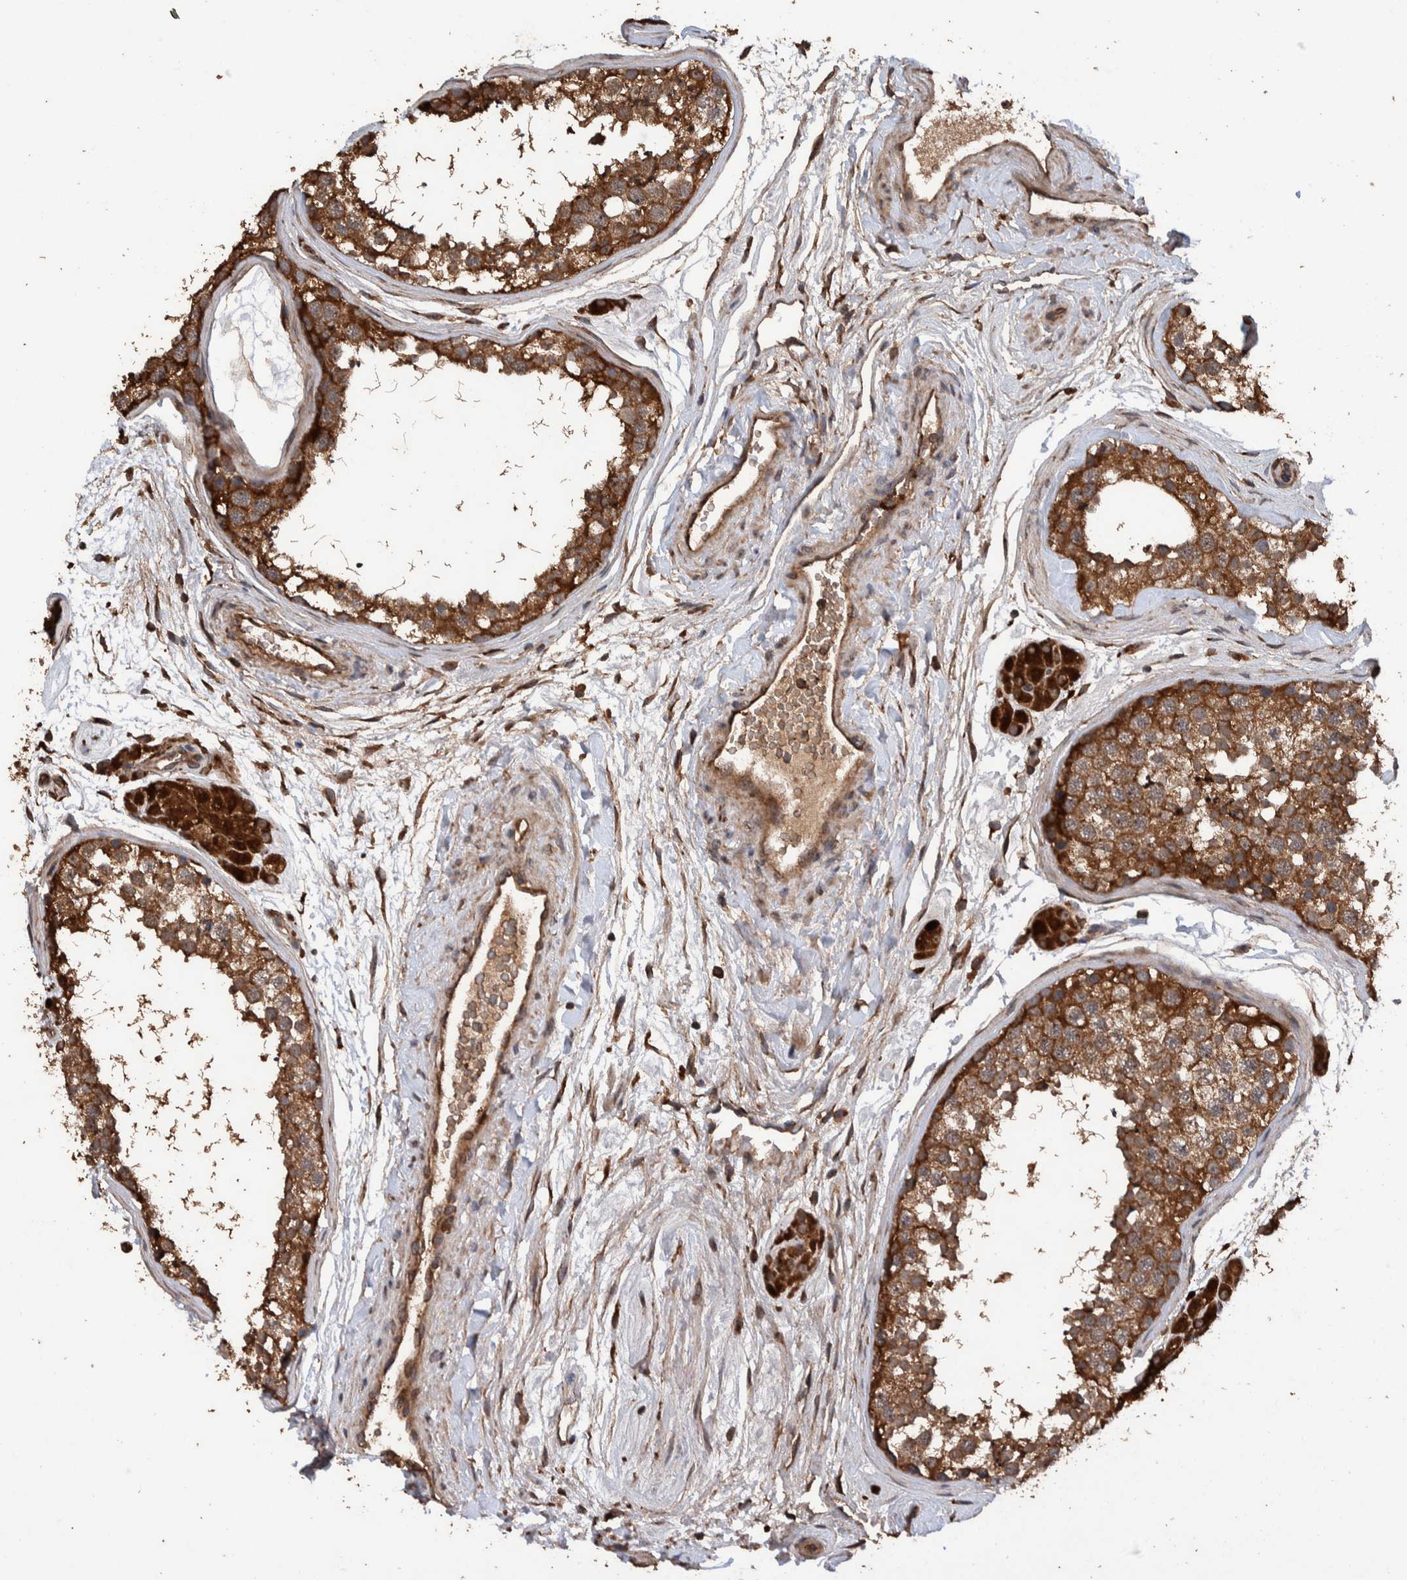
{"staining": {"intensity": "strong", "quantity": ">75%", "location": "cytoplasmic/membranous"}, "tissue": "testis", "cell_type": "Cells in seminiferous ducts", "image_type": "normal", "snomed": [{"axis": "morphology", "description": "Normal tissue, NOS"}, {"axis": "topography", "description": "Testis"}], "caption": "Immunohistochemistry staining of benign testis, which displays high levels of strong cytoplasmic/membranous positivity in about >75% of cells in seminiferous ducts indicating strong cytoplasmic/membranous protein expression. The staining was performed using DAB (3,3'-diaminobenzidine) (brown) for protein detection and nuclei were counterstained in hematoxylin (blue).", "gene": "ENSG00000251537", "patient": {"sex": "male", "age": 56}}